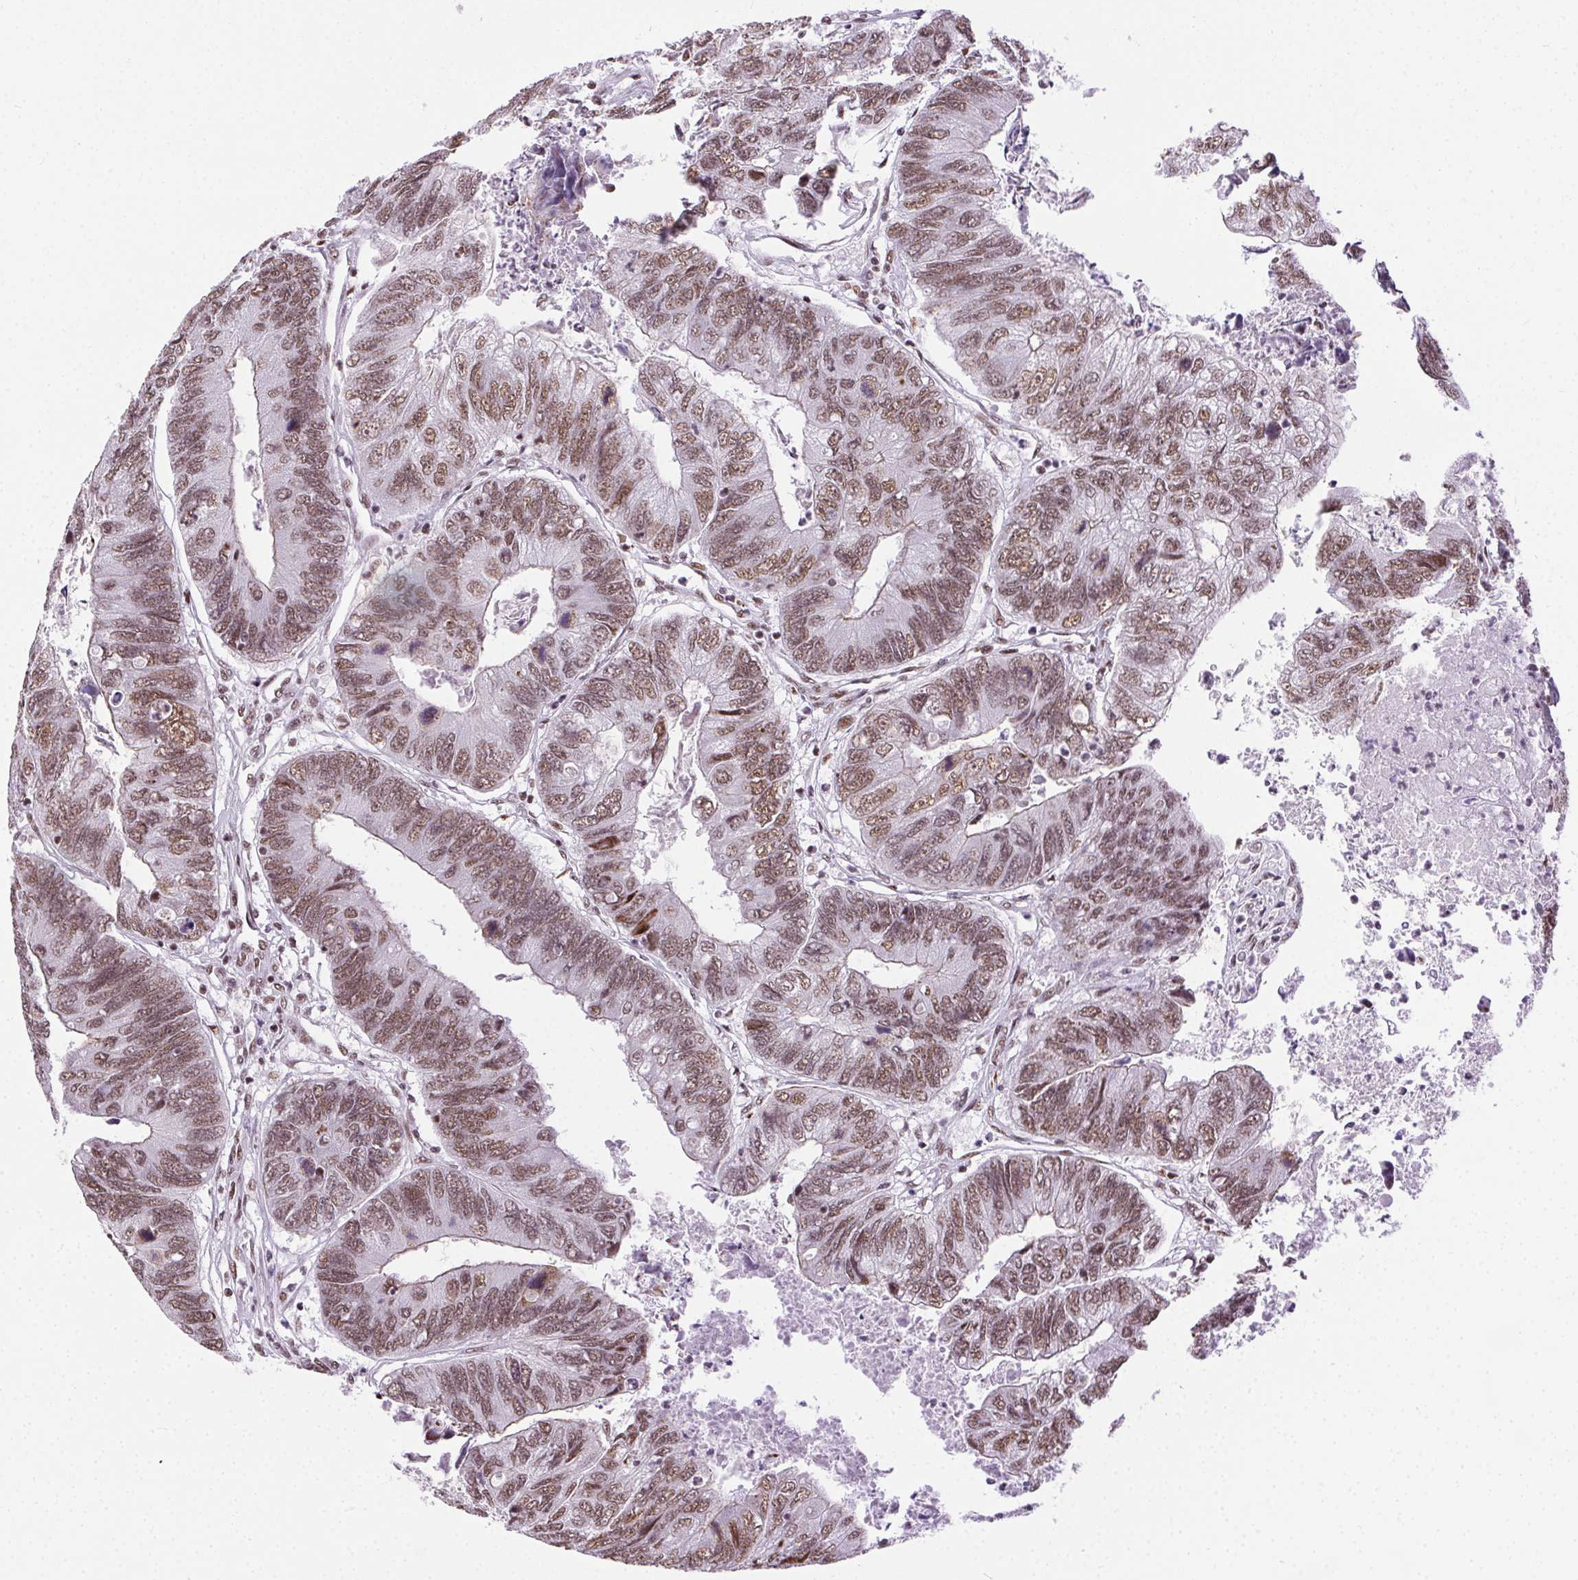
{"staining": {"intensity": "moderate", "quantity": ">75%", "location": "nuclear"}, "tissue": "colorectal cancer", "cell_type": "Tumor cells", "image_type": "cancer", "snomed": [{"axis": "morphology", "description": "Adenocarcinoma, NOS"}, {"axis": "topography", "description": "Colon"}], "caption": "Immunohistochemical staining of colorectal adenocarcinoma demonstrates medium levels of moderate nuclear protein staining in approximately >75% of tumor cells.", "gene": "TRA2B", "patient": {"sex": "female", "age": 67}}